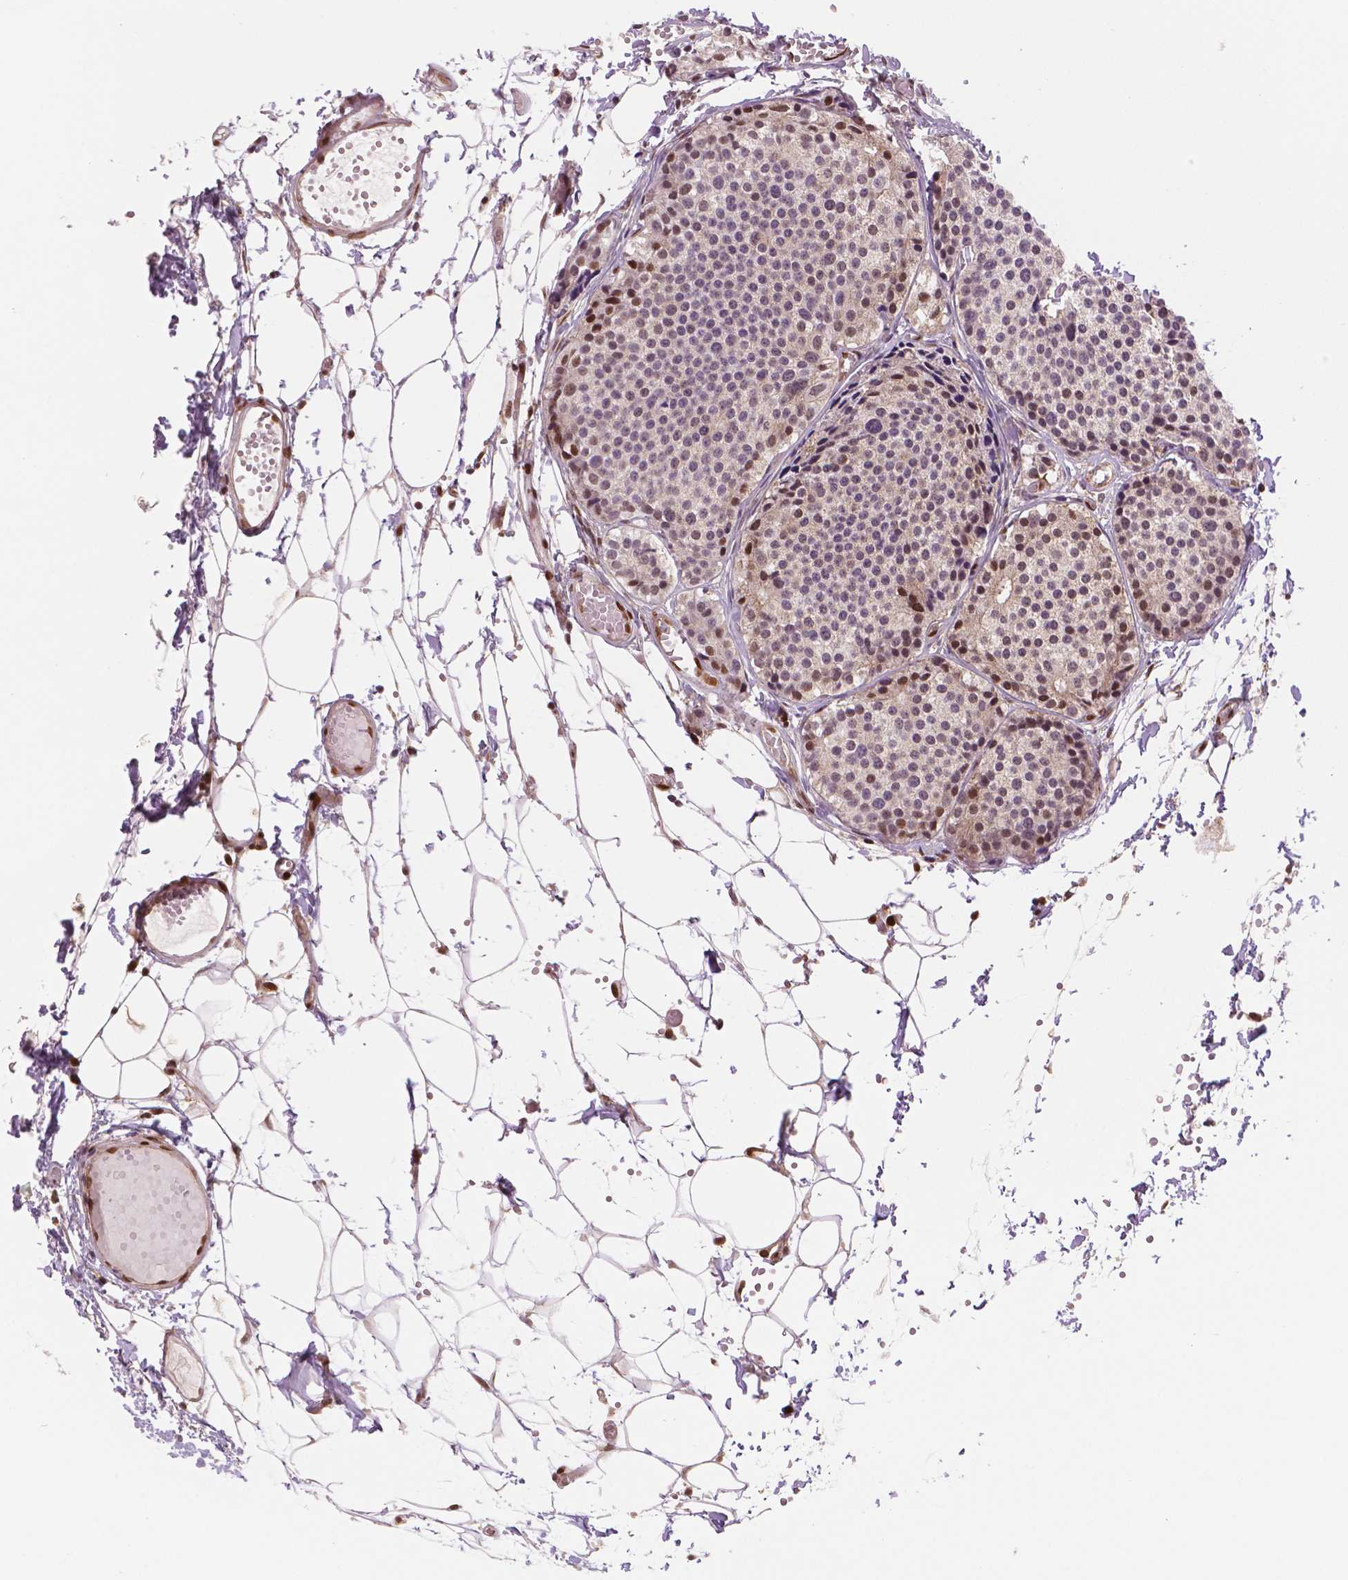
{"staining": {"intensity": "moderate", "quantity": "25%-75%", "location": "nuclear"}, "tissue": "carcinoid", "cell_type": "Tumor cells", "image_type": "cancer", "snomed": [{"axis": "morphology", "description": "Carcinoid, malignant, NOS"}, {"axis": "topography", "description": "Small intestine"}], "caption": "IHC staining of malignant carcinoid, which displays medium levels of moderate nuclear staining in approximately 25%-75% of tumor cells indicating moderate nuclear protein expression. The staining was performed using DAB (3,3'-diaminobenzidine) (brown) for protein detection and nuclei were counterstained in hematoxylin (blue).", "gene": "STAT3", "patient": {"sex": "female", "age": 65}}